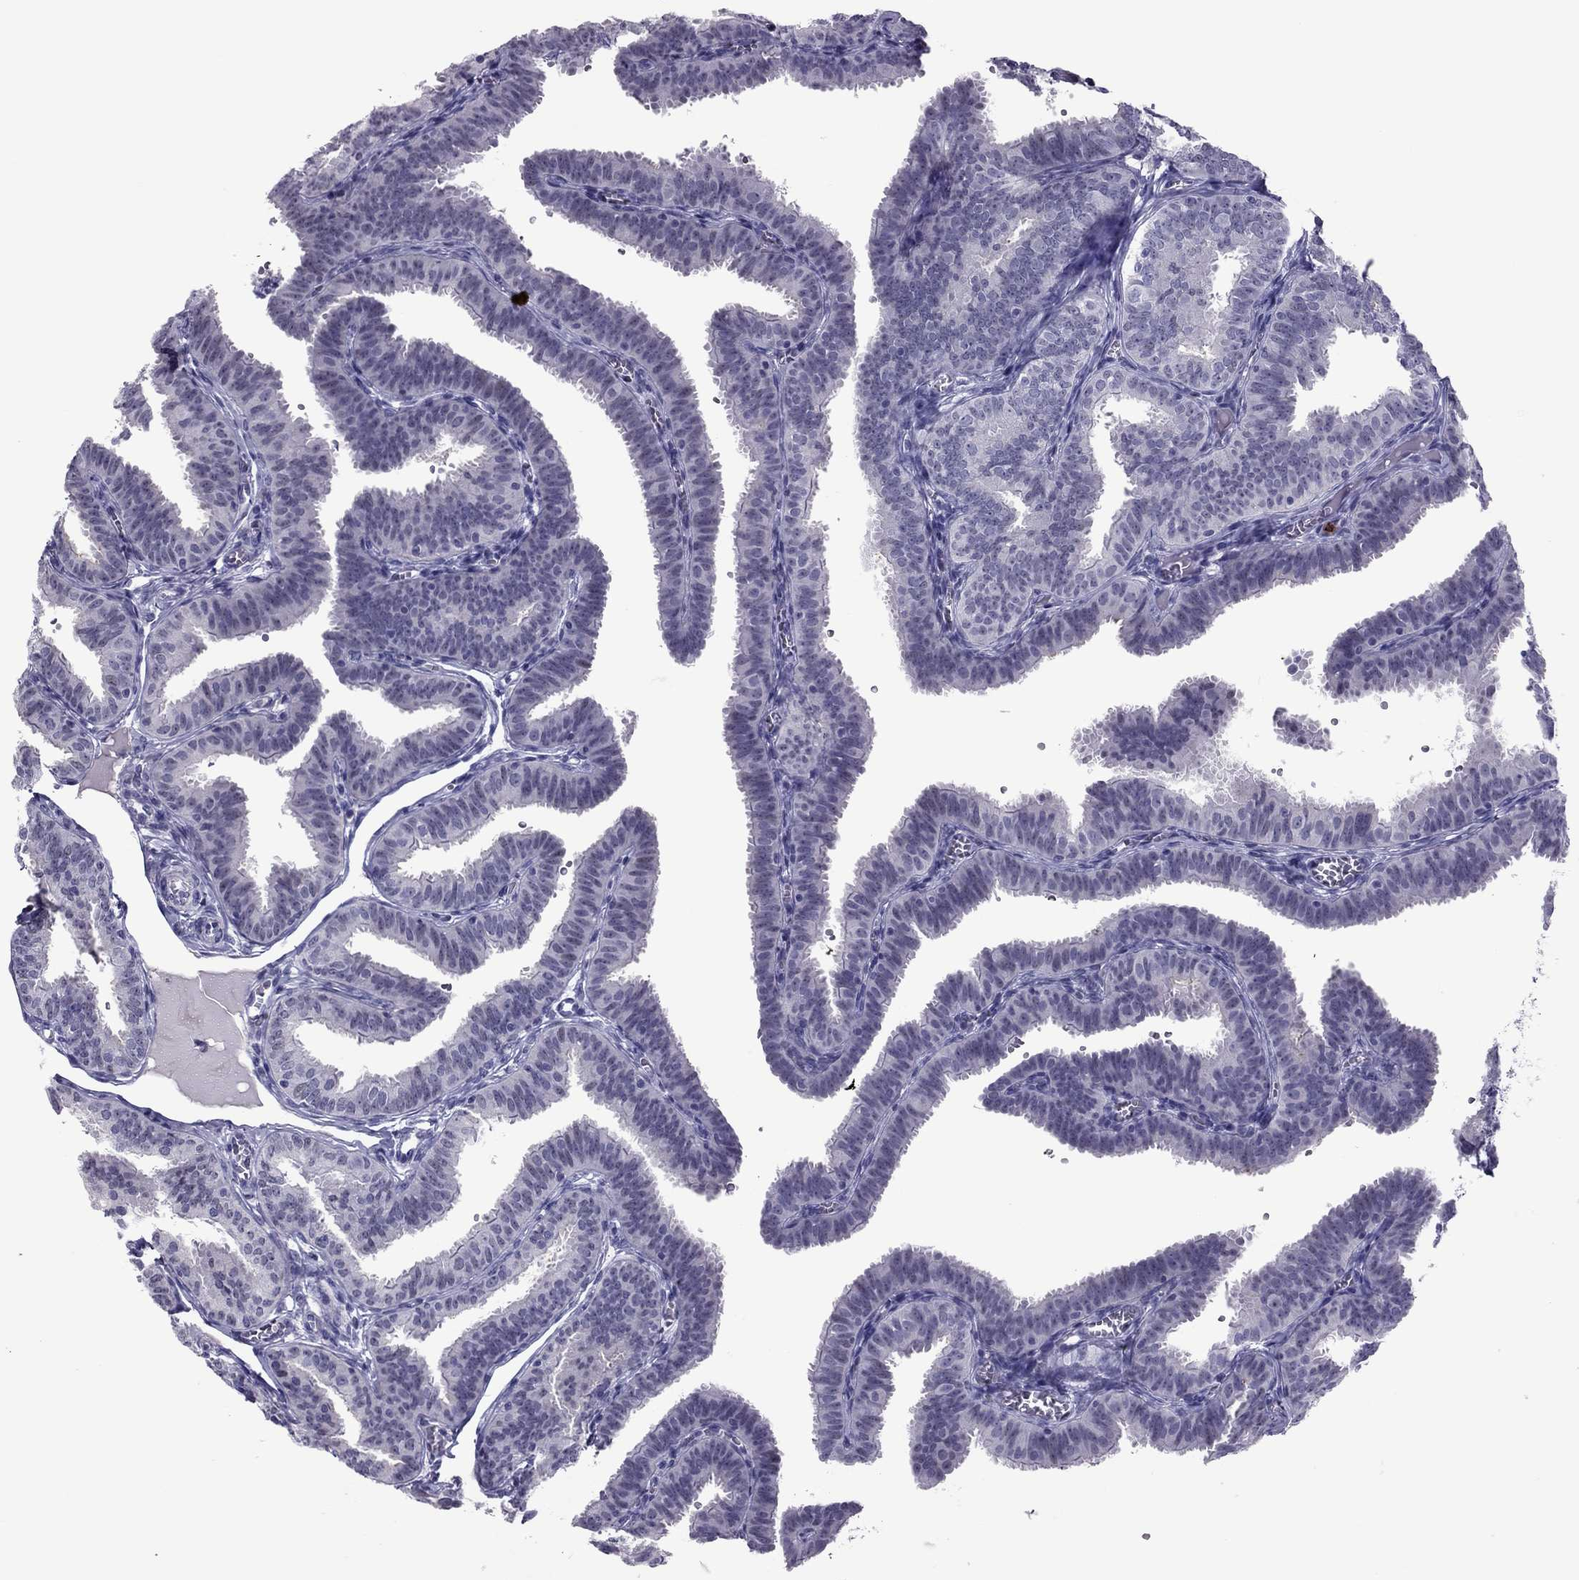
{"staining": {"intensity": "negative", "quantity": "none", "location": "none"}, "tissue": "fallopian tube", "cell_type": "Glandular cells", "image_type": "normal", "snomed": [{"axis": "morphology", "description": "Normal tissue, NOS"}, {"axis": "topography", "description": "Fallopian tube"}], "caption": "This is an immunohistochemistry (IHC) image of unremarkable human fallopian tube. There is no expression in glandular cells.", "gene": "CCL27", "patient": {"sex": "female", "age": 25}}